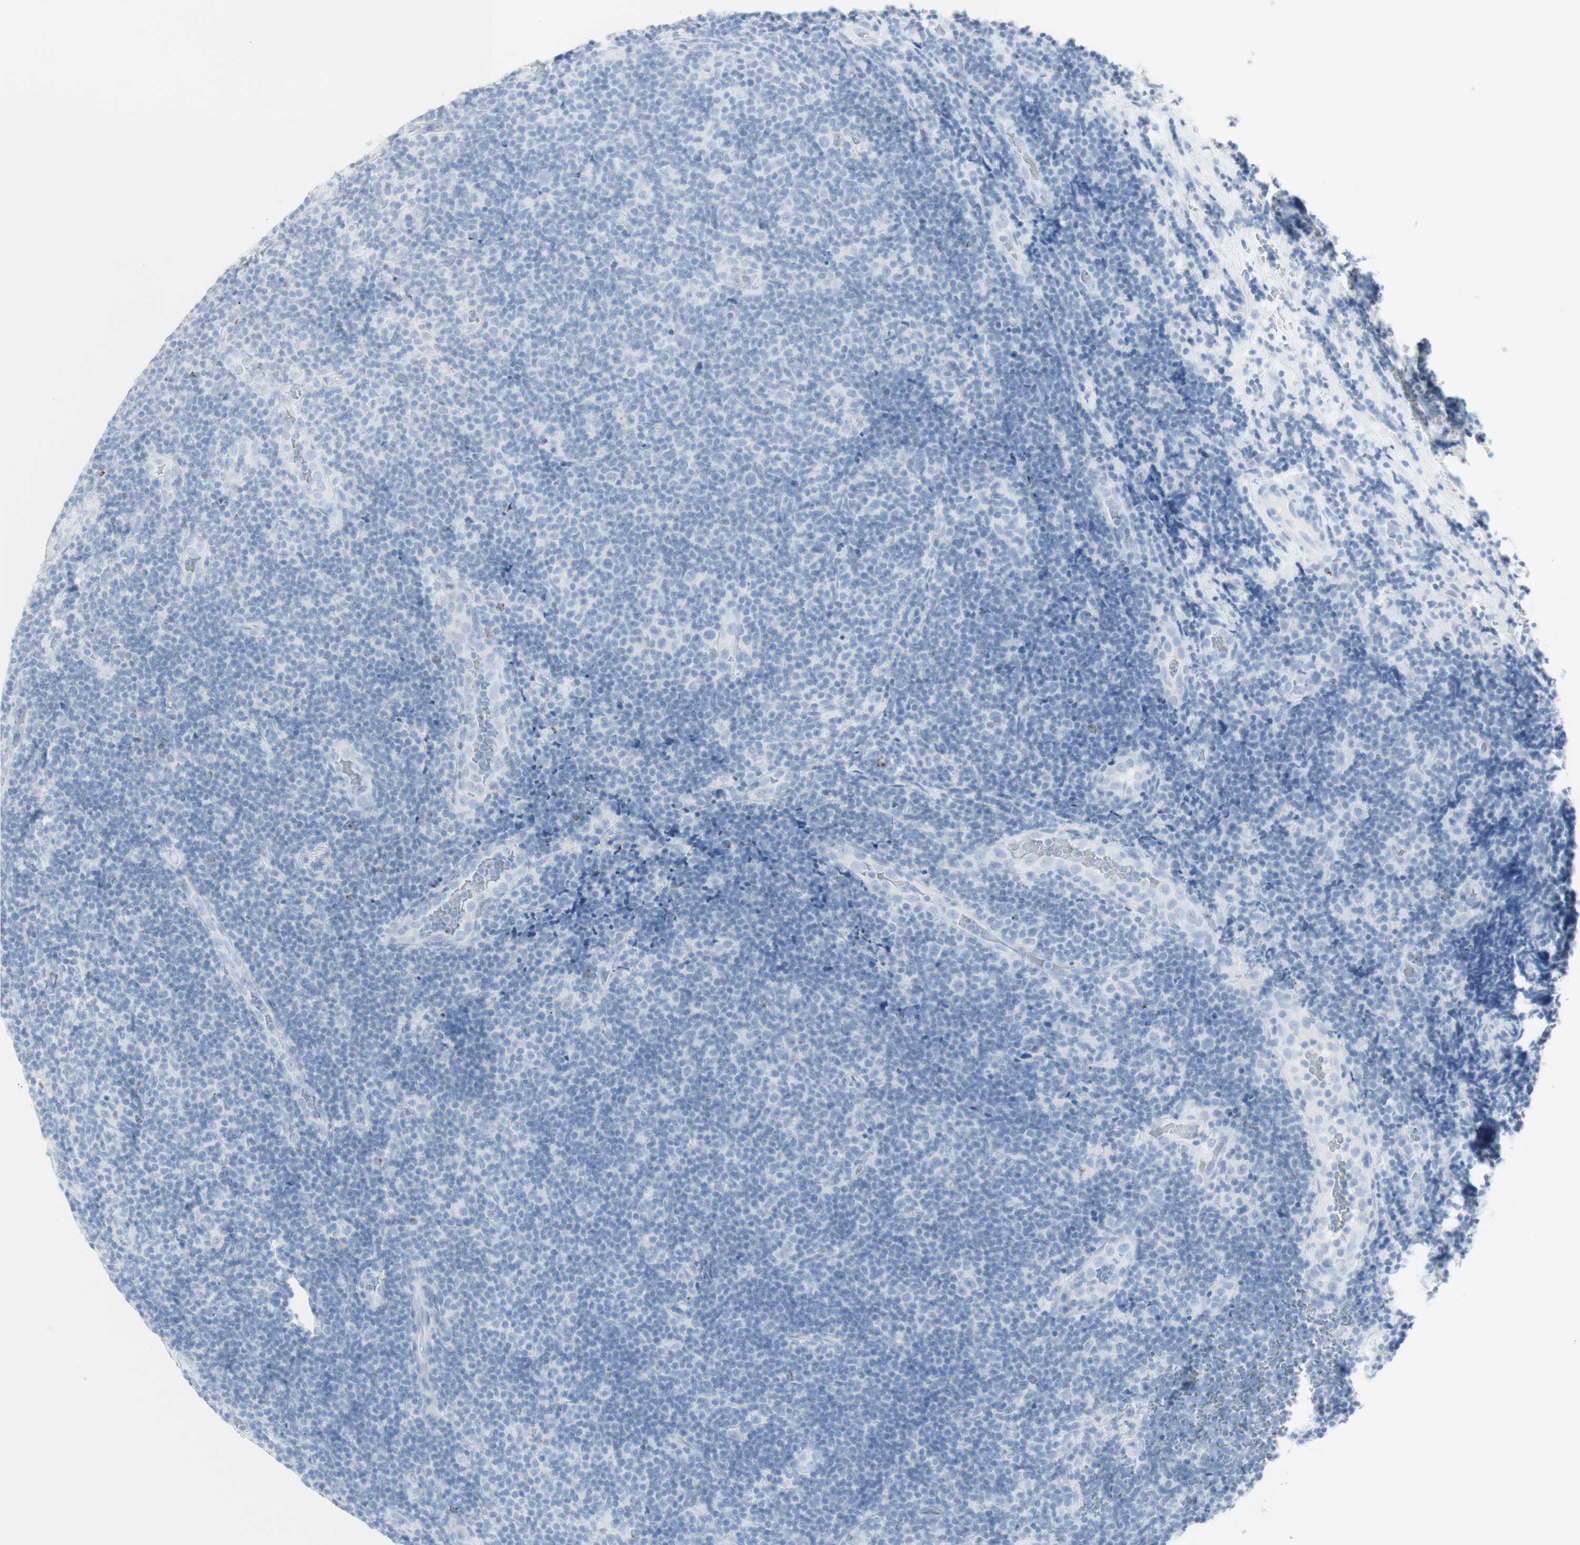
{"staining": {"intensity": "negative", "quantity": "none", "location": "none"}, "tissue": "lymphoma", "cell_type": "Tumor cells", "image_type": "cancer", "snomed": [{"axis": "morphology", "description": "Malignant lymphoma, non-Hodgkin's type, Low grade"}, {"axis": "topography", "description": "Lymph node"}], "caption": "This micrograph is of low-grade malignant lymphoma, non-Hodgkin's type stained with immunohistochemistry (IHC) to label a protein in brown with the nuclei are counter-stained blue. There is no staining in tumor cells.", "gene": "NAPSA", "patient": {"sex": "male", "age": 83}}